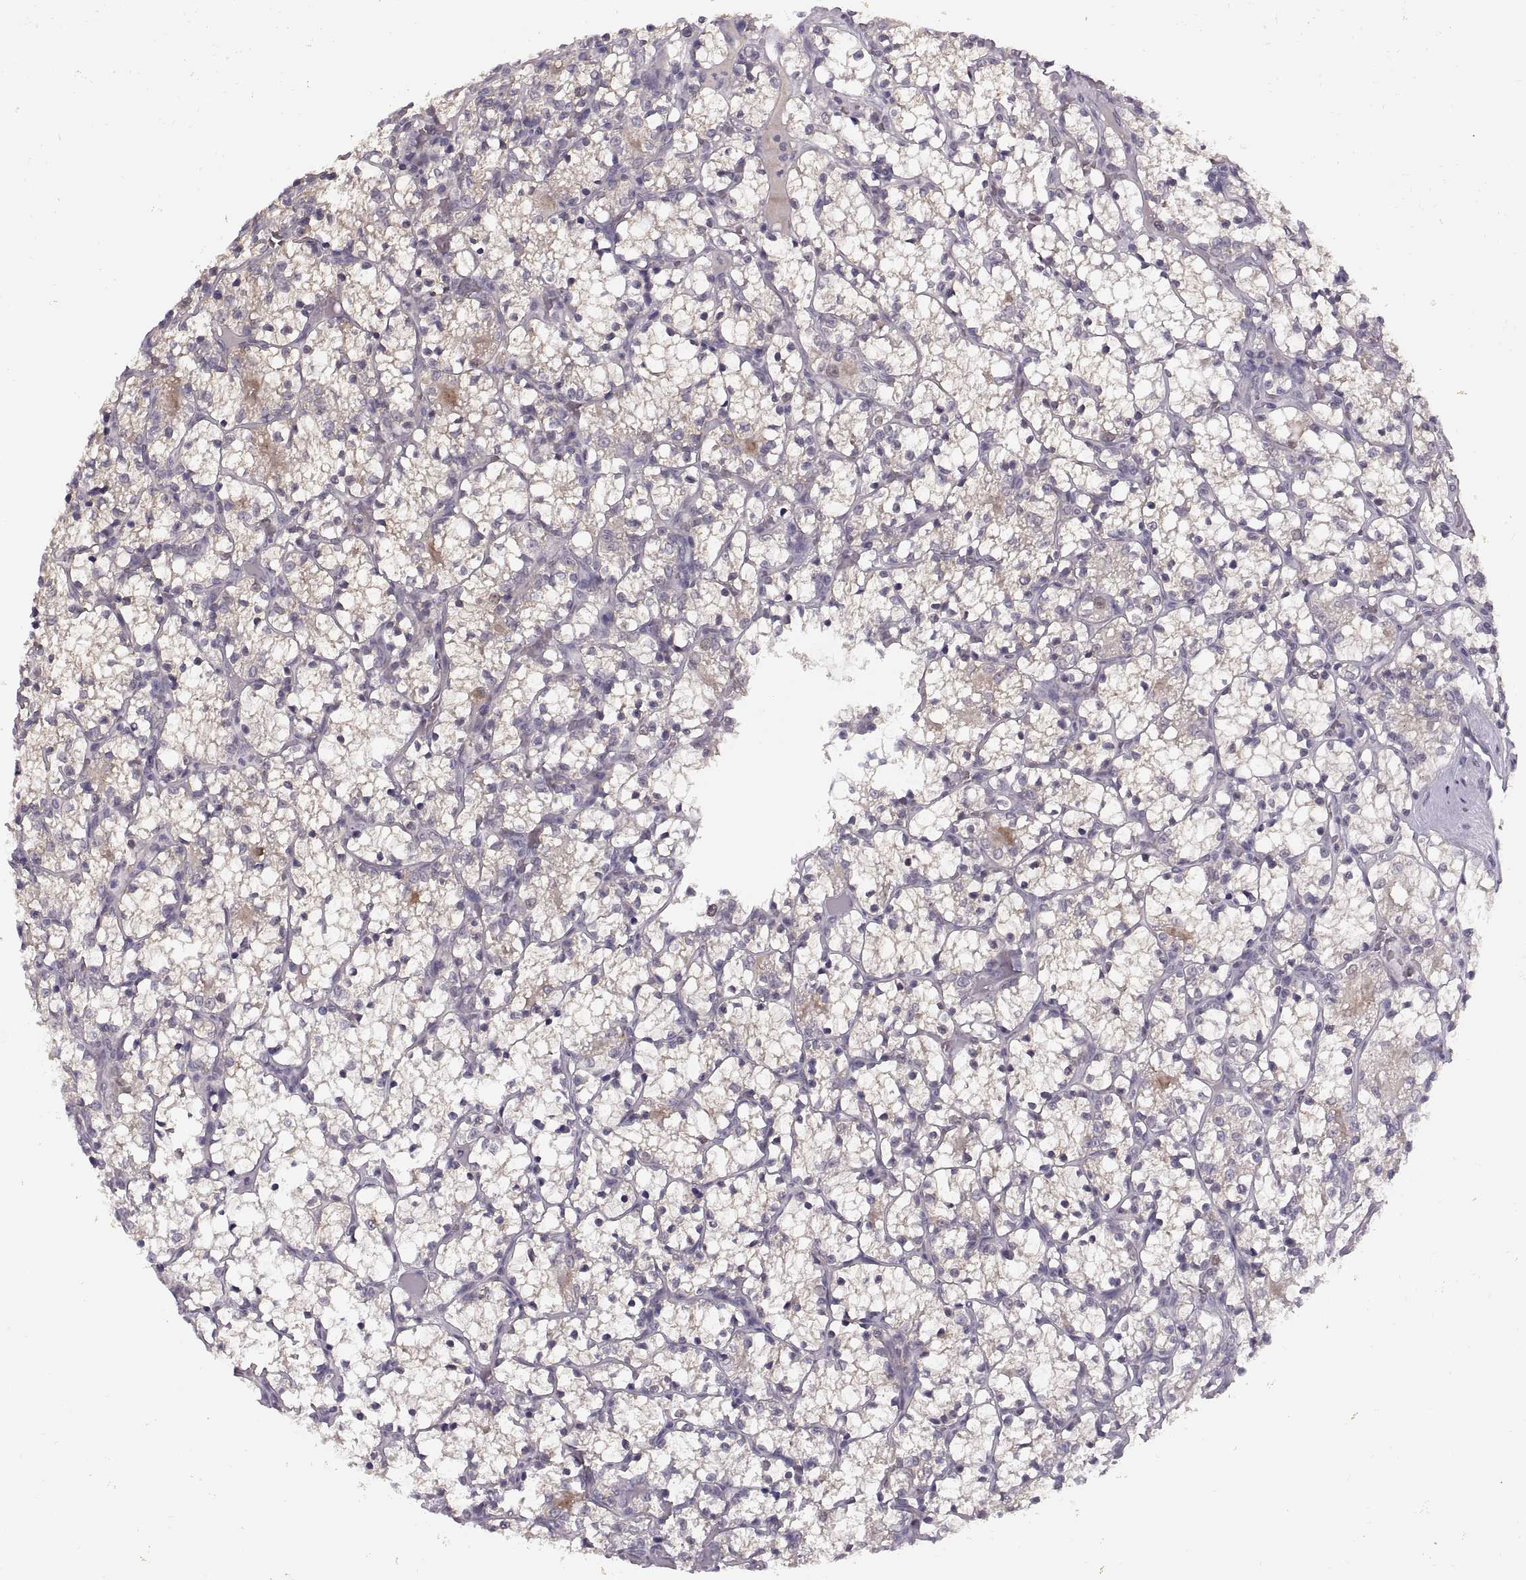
{"staining": {"intensity": "negative", "quantity": "none", "location": "none"}, "tissue": "renal cancer", "cell_type": "Tumor cells", "image_type": "cancer", "snomed": [{"axis": "morphology", "description": "Adenocarcinoma, NOS"}, {"axis": "topography", "description": "Kidney"}], "caption": "Tumor cells show no significant protein positivity in renal cancer.", "gene": "CACNA1F", "patient": {"sex": "female", "age": 69}}